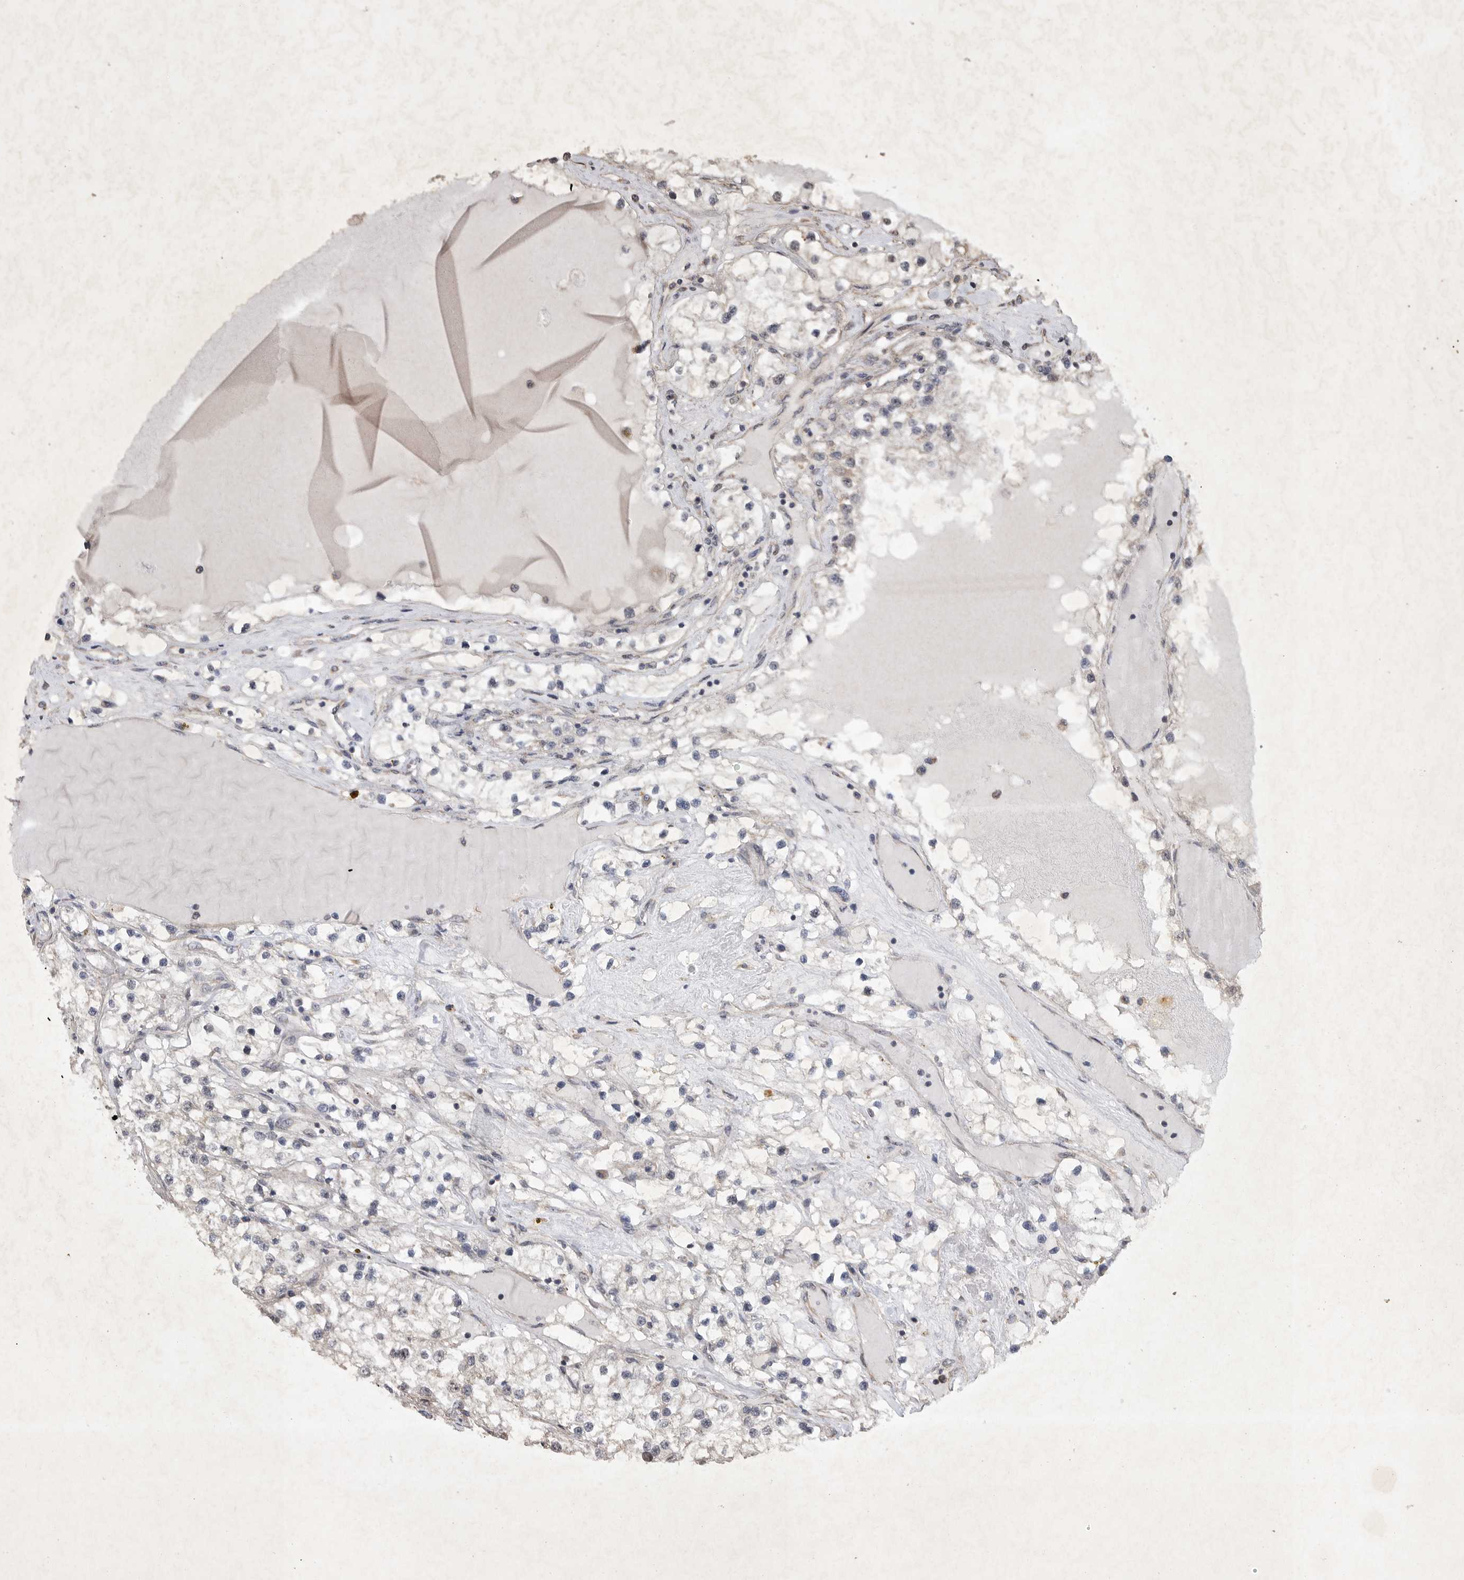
{"staining": {"intensity": "weak", "quantity": "<25%", "location": "cytoplasmic/membranous"}, "tissue": "renal cancer", "cell_type": "Tumor cells", "image_type": "cancer", "snomed": [{"axis": "morphology", "description": "Adenocarcinoma, NOS"}, {"axis": "topography", "description": "Kidney"}], "caption": "Tumor cells are negative for brown protein staining in renal cancer. (DAB (3,3'-diaminobenzidine) IHC with hematoxylin counter stain).", "gene": "EDEM3", "patient": {"sex": "male", "age": 68}}